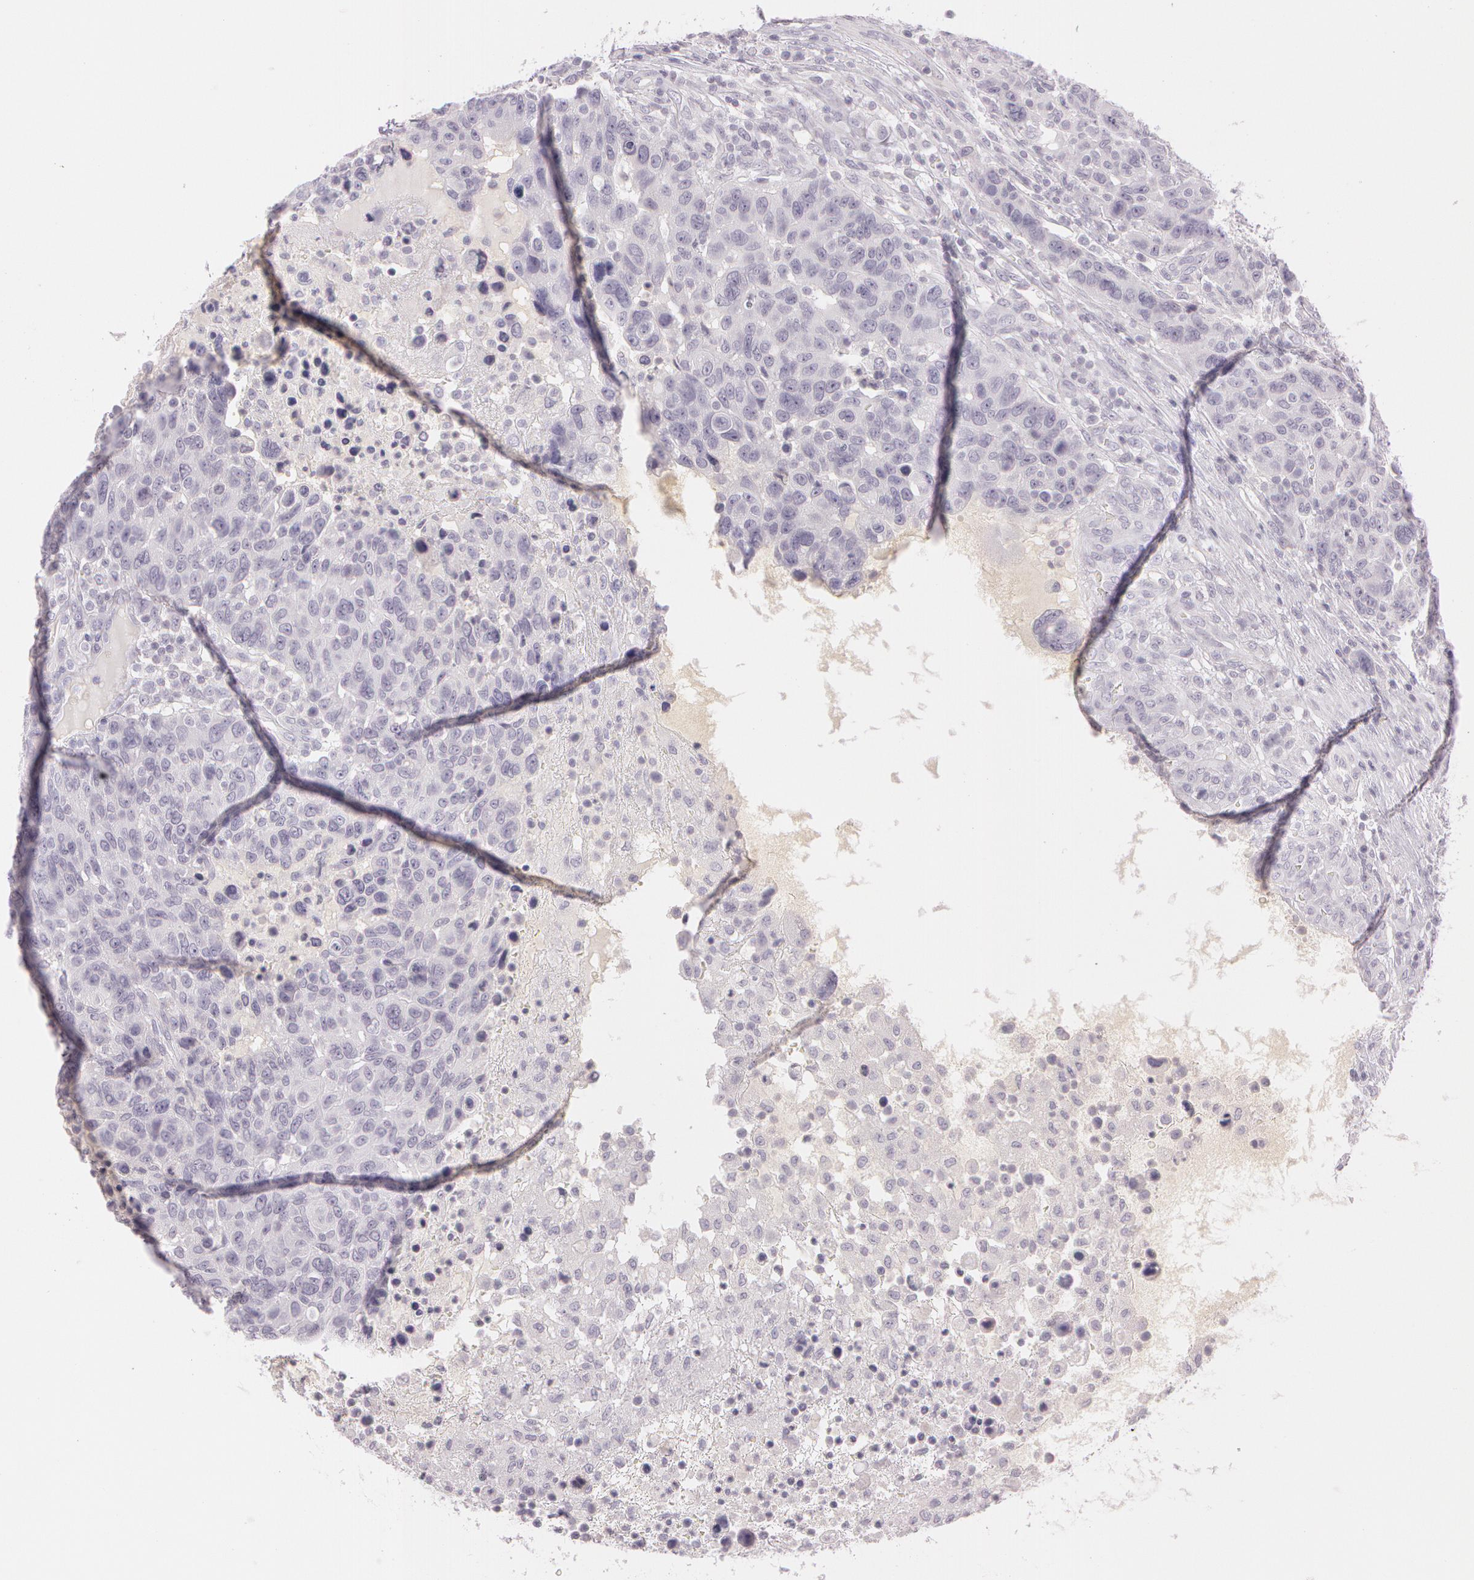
{"staining": {"intensity": "negative", "quantity": "none", "location": "none"}, "tissue": "breast cancer", "cell_type": "Tumor cells", "image_type": "cancer", "snomed": [{"axis": "morphology", "description": "Duct carcinoma"}, {"axis": "topography", "description": "Breast"}], "caption": "Micrograph shows no significant protein positivity in tumor cells of breast intraductal carcinoma.", "gene": "OTC", "patient": {"sex": "female", "age": 37}}